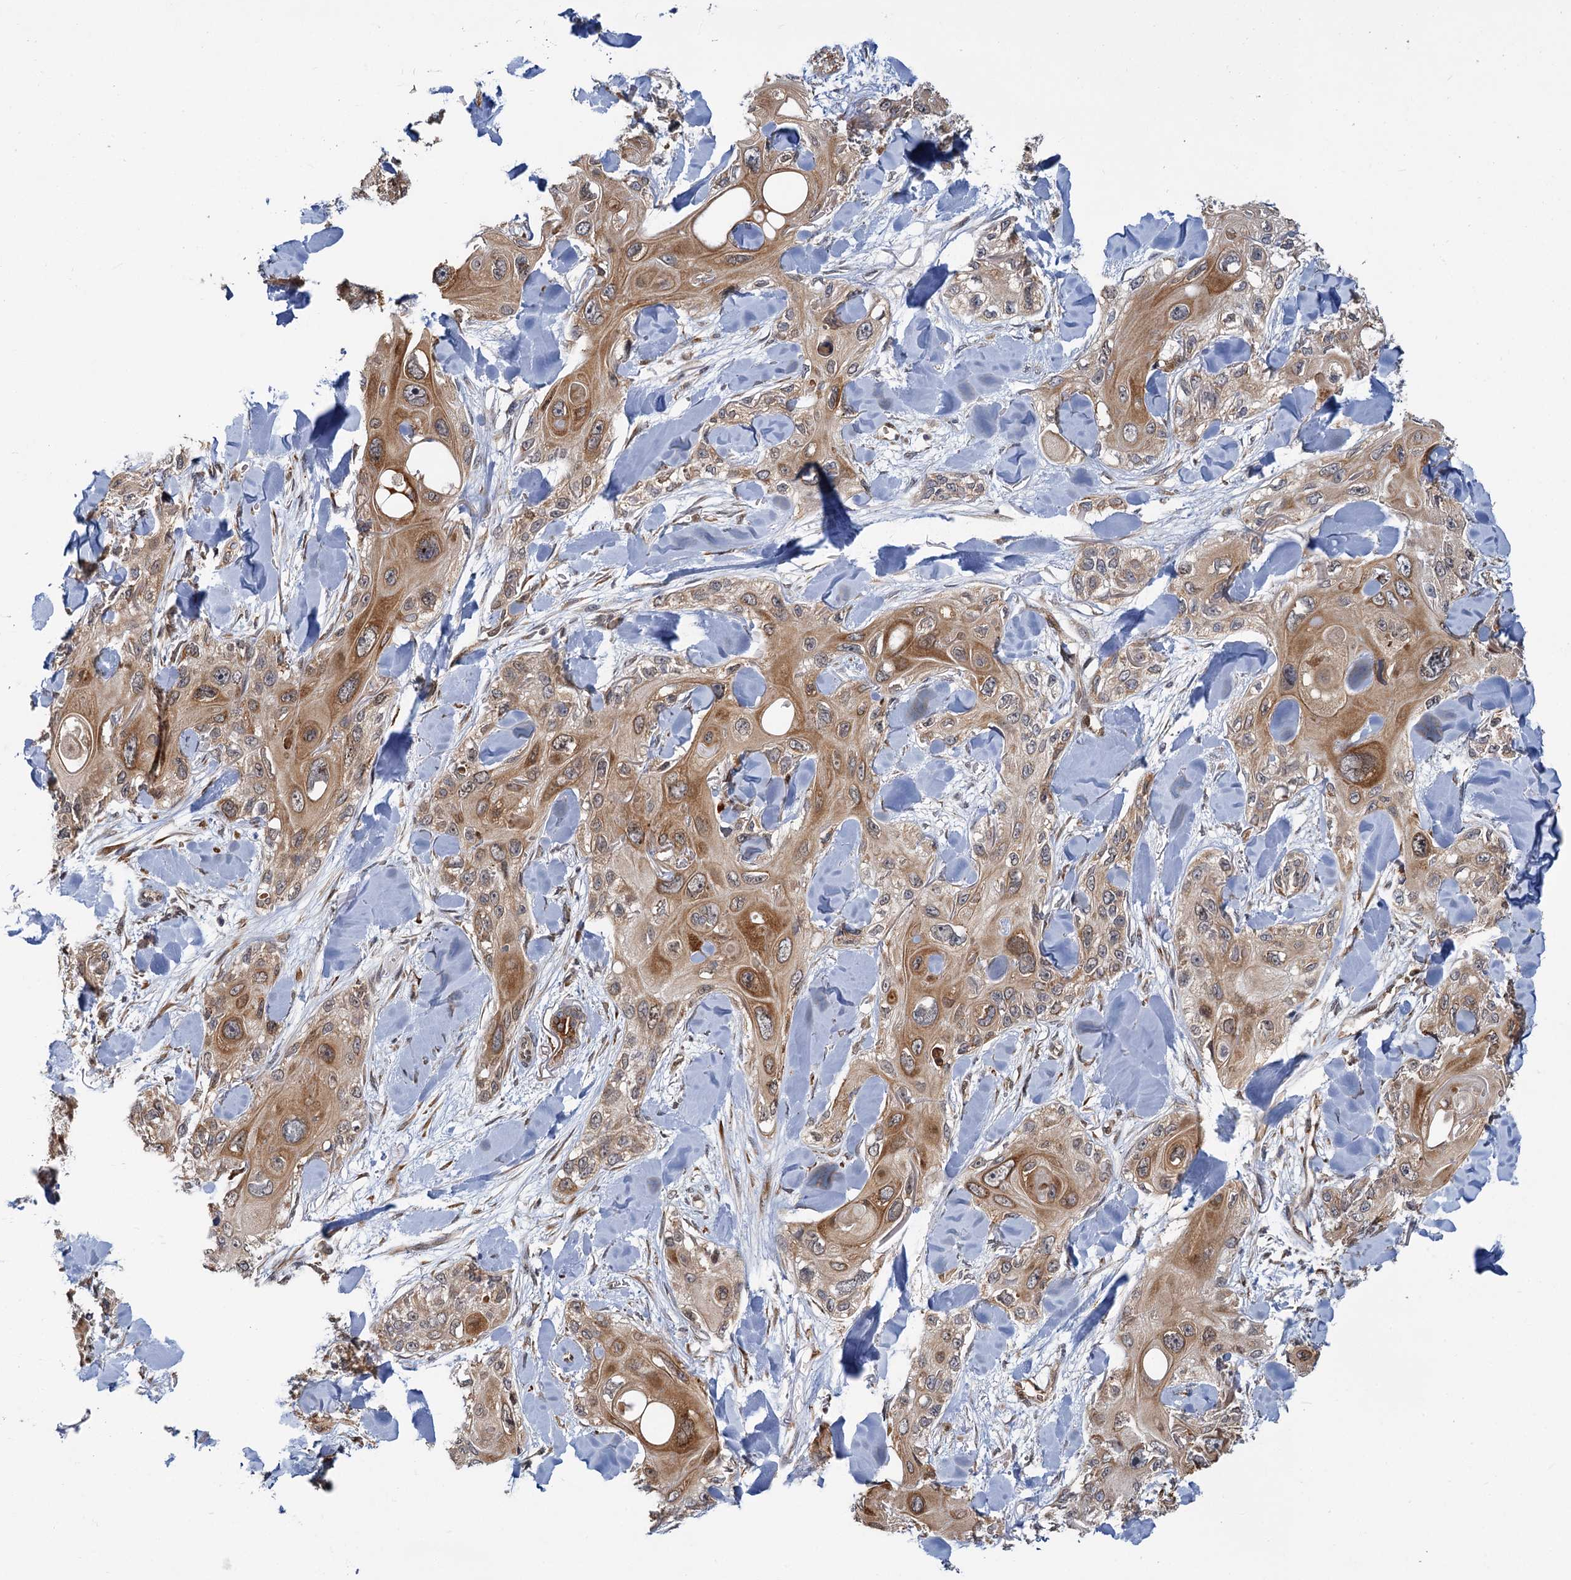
{"staining": {"intensity": "moderate", "quantity": ">75%", "location": "cytoplasmic/membranous"}, "tissue": "skin cancer", "cell_type": "Tumor cells", "image_type": "cancer", "snomed": [{"axis": "morphology", "description": "Normal tissue, NOS"}, {"axis": "morphology", "description": "Squamous cell carcinoma, NOS"}, {"axis": "topography", "description": "Skin"}], "caption": "Immunohistochemical staining of squamous cell carcinoma (skin) shows medium levels of moderate cytoplasmic/membranous protein positivity in about >75% of tumor cells.", "gene": "APBA2", "patient": {"sex": "male", "age": 72}}